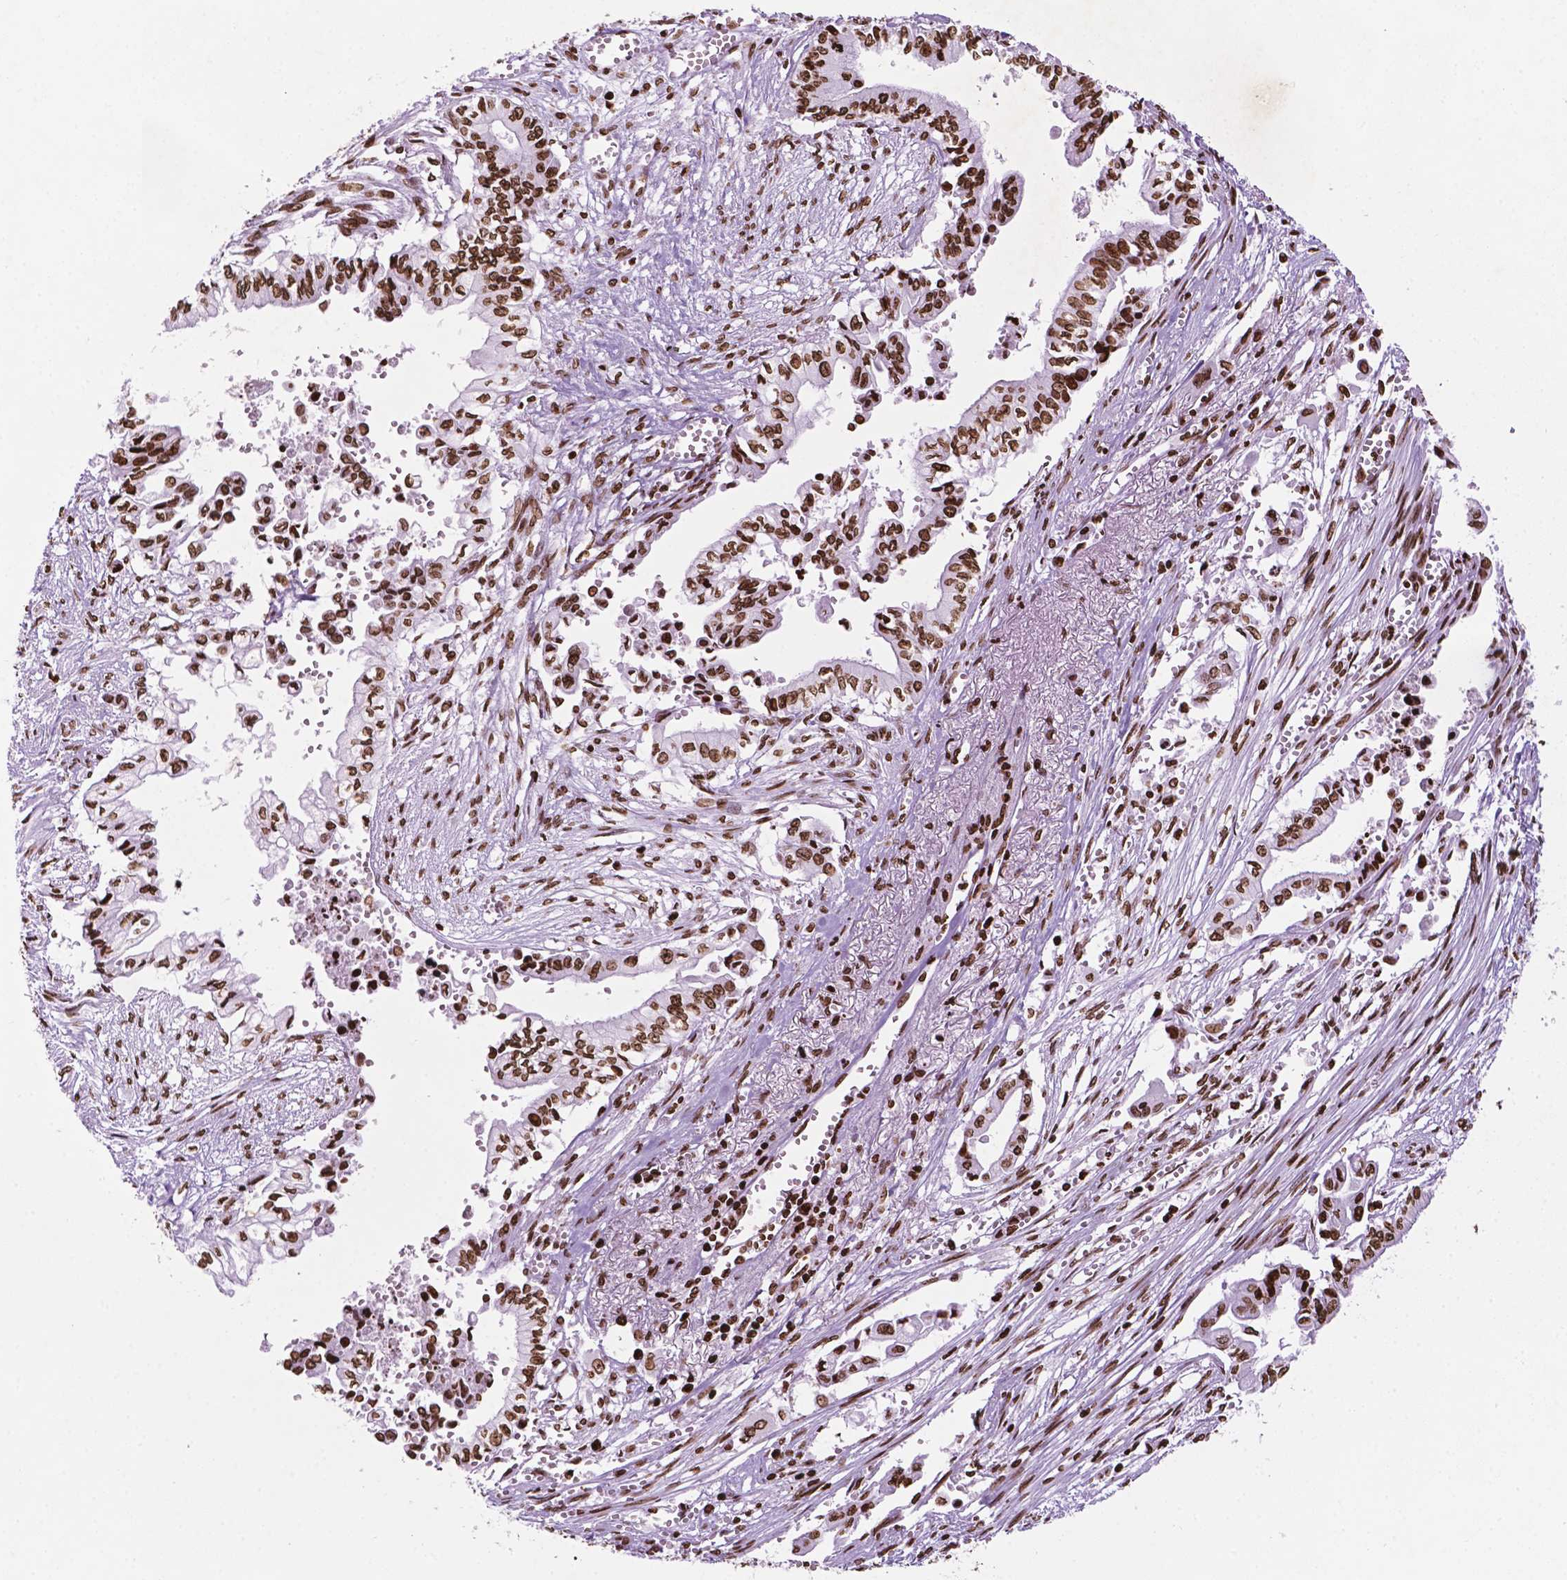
{"staining": {"intensity": "strong", "quantity": ">75%", "location": "nuclear"}, "tissue": "pancreatic cancer", "cell_type": "Tumor cells", "image_type": "cancer", "snomed": [{"axis": "morphology", "description": "Adenocarcinoma, NOS"}, {"axis": "topography", "description": "Pancreas"}], "caption": "Immunohistochemistry (IHC) histopathology image of neoplastic tissue: human adenocarcinoma (pancreatic) stained using IHC demonstrates high levels of strong protein expression localized specifically in the nuclear of tumor cells, appearing as a nuclear brown color.", "gene": "TMEM250", "patient": {"sex": "female", "age": 61}}